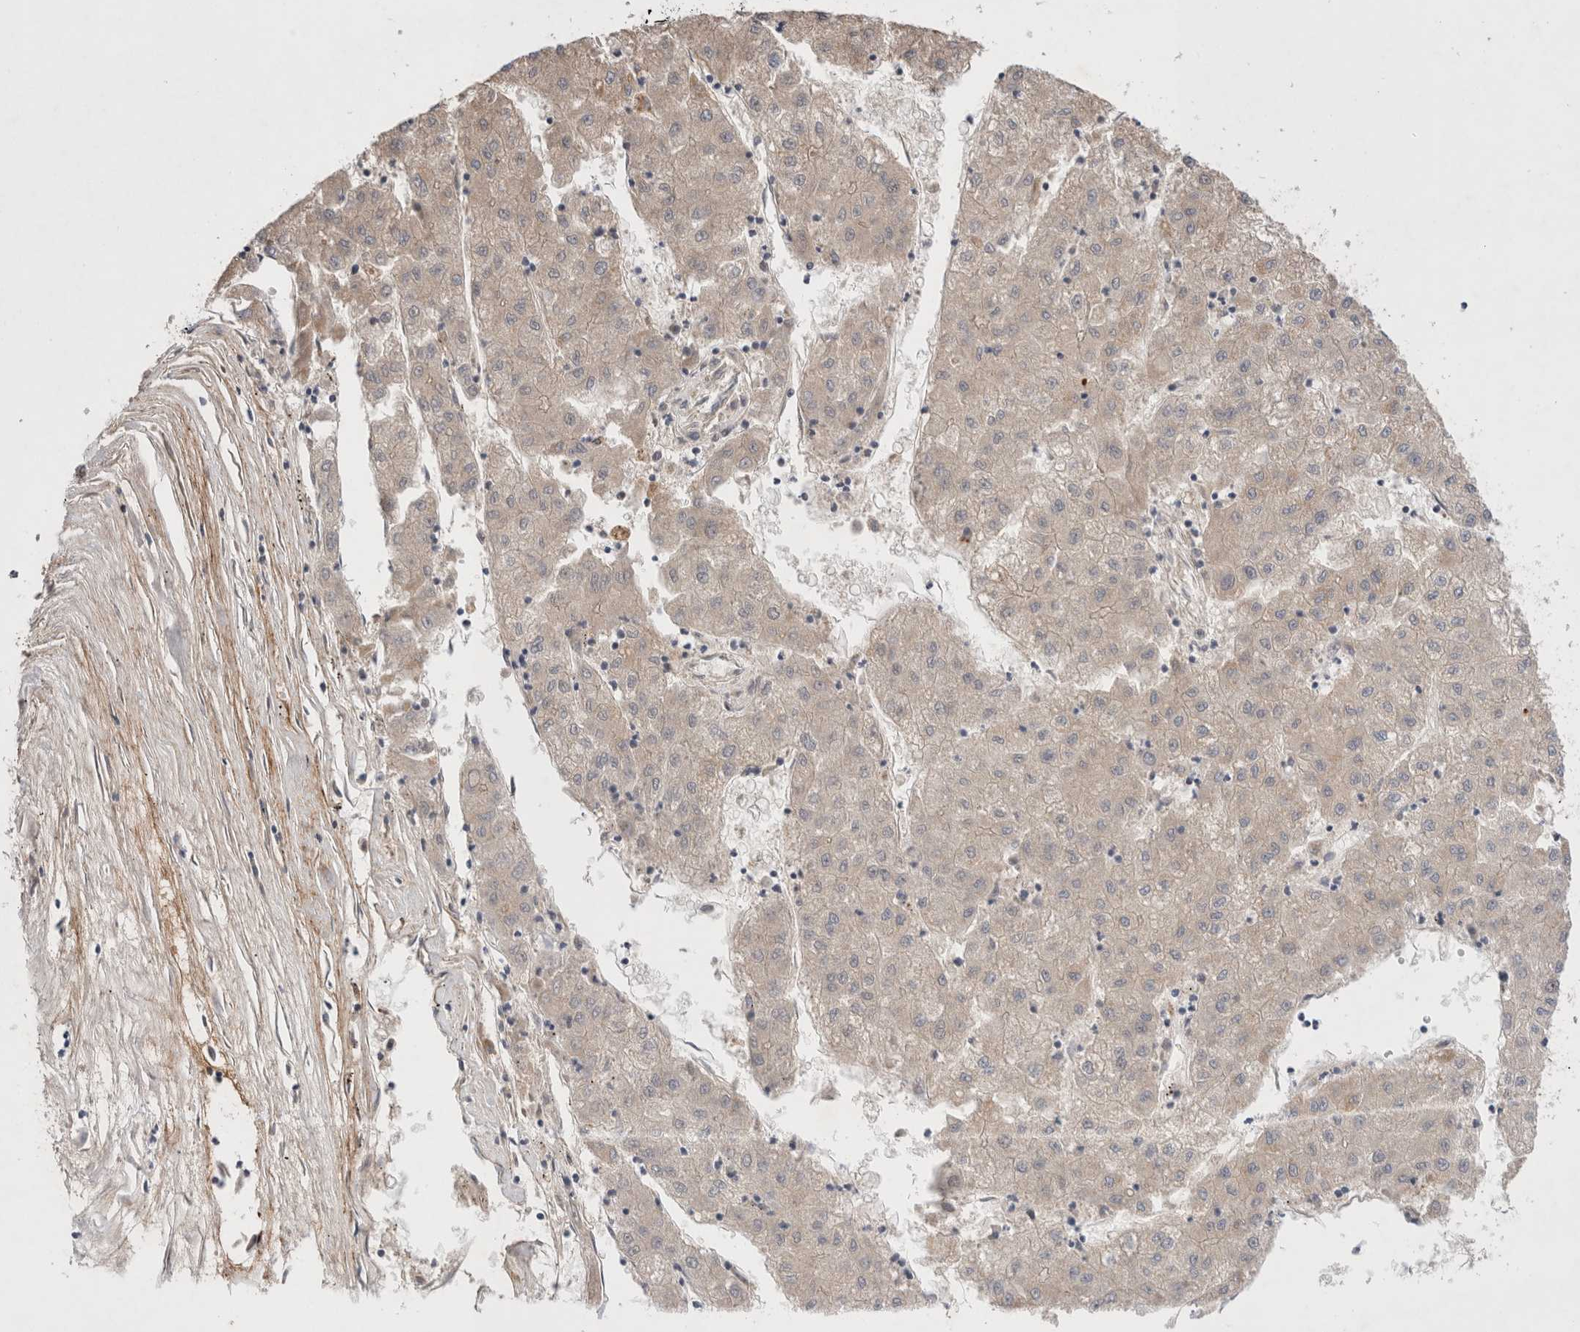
{"staining": {"intensity": "moderate", "quantity": "<25%", "location": "cytoplasmic/membranous"}, "tissue": "liver cancer", "cell_type": "Tumor cells", "image_type": "cancer", "snomed": [{"axis": "morphology", "description": "Carcinoma, Hepatocellular, NOS"}, {"axis": "topography", "description": "Liver"}], "caption": "Immunohistochemistry (IHC) micrograph of neoplastic tissue: liver cancer (hepatocellular carcinoma) stained using immunohistochemistry (IHC) shows low levels of moderate protein expression localized specifically in the cytoplasmic/membranous of tumor cells, appearing as a cytoplasmic/membranous brown color.", "gene": "GSDMB", "patient": {"sex": "male", "age": 72}}